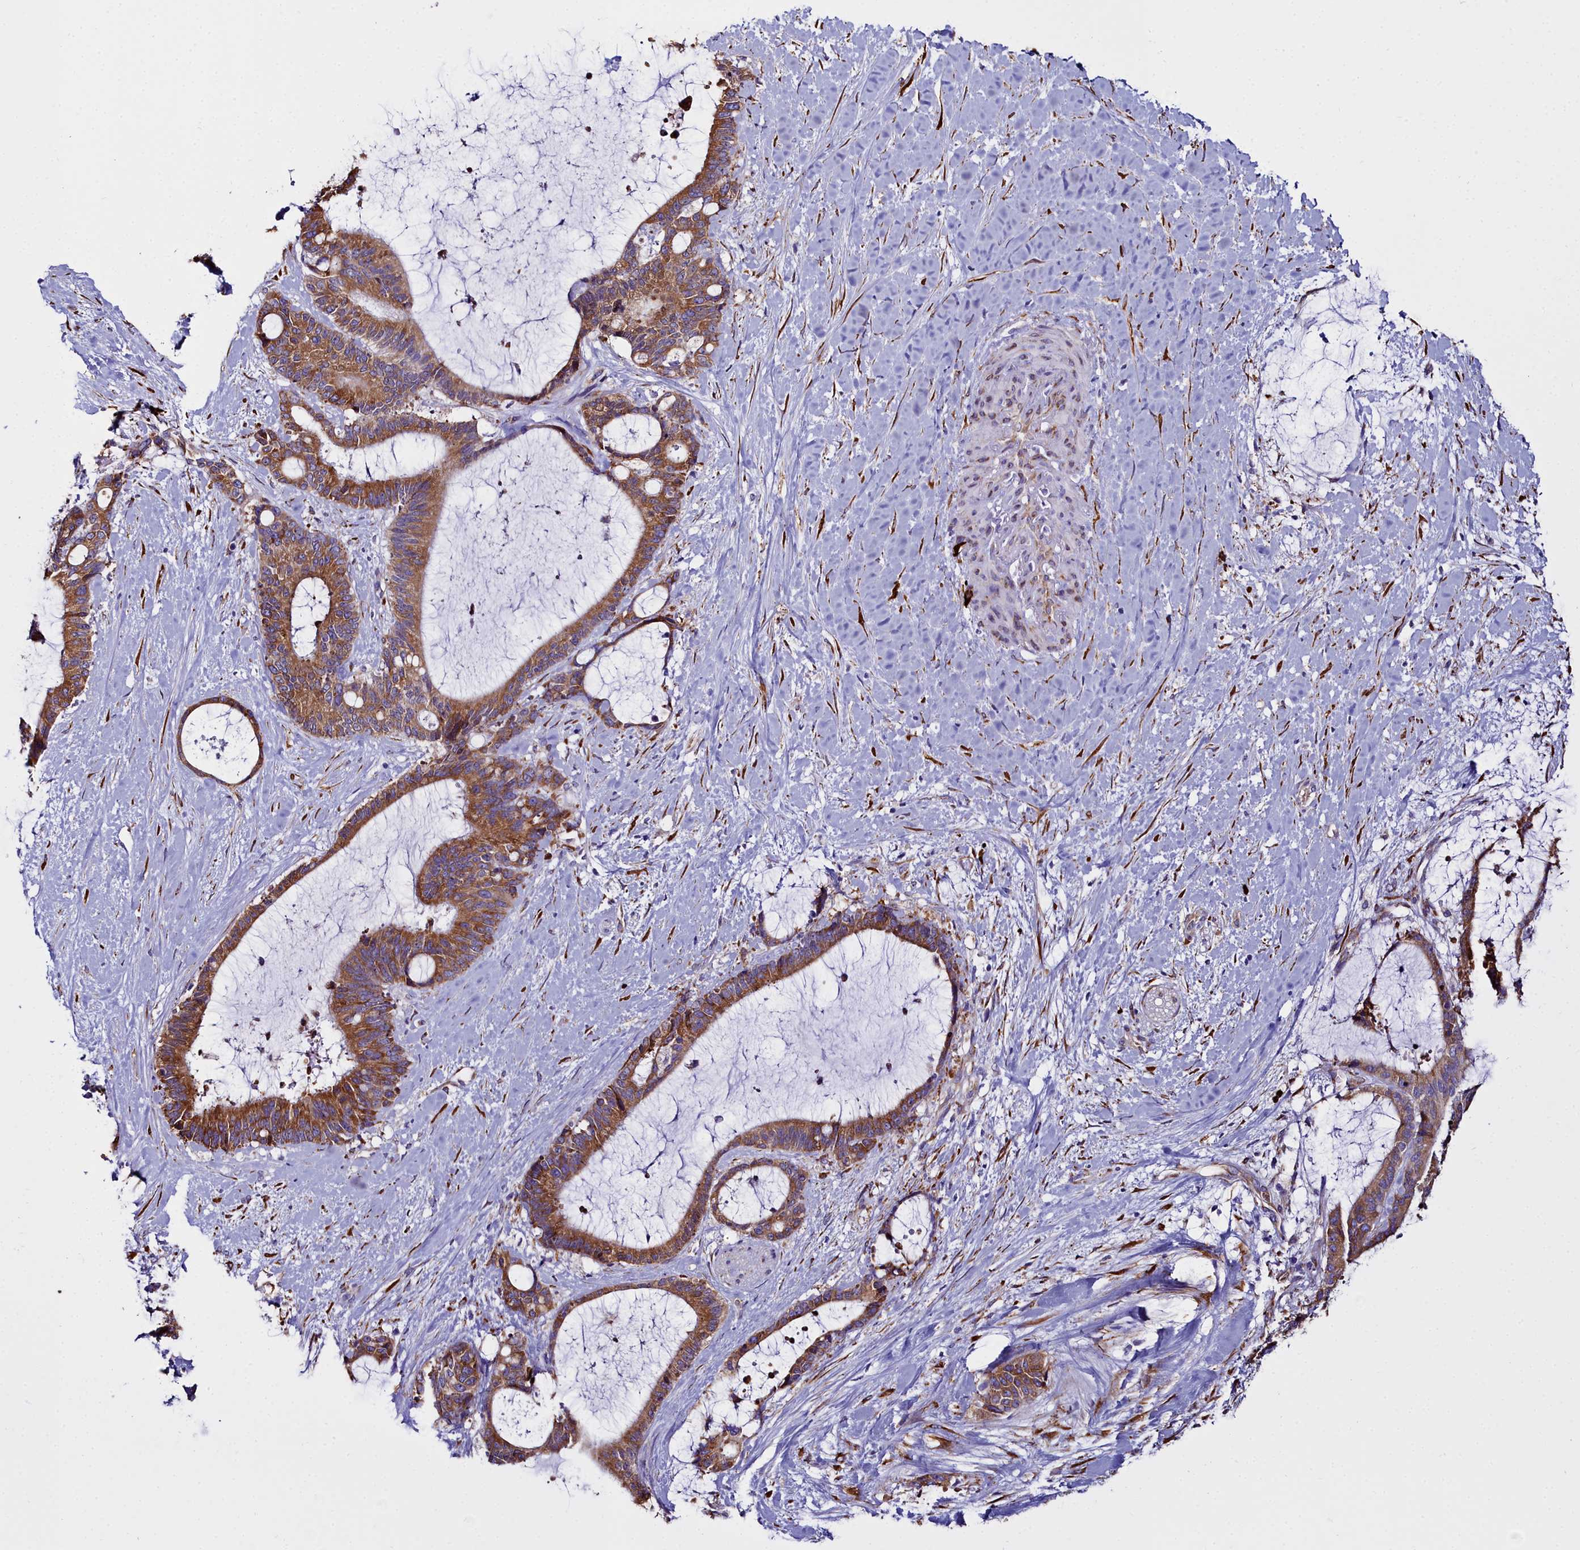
{"staining": {"intensity": "strong", "quantity": ">75%", "location": "cytoplasmic/membranous"}, "tissue": "liver cancer", "cell_type": "Tumor cells", "image_type": "cancer", "snomed": [{"axis": "morphology", "description": "Normal tissue, NOS"}, {"axis": "morphology", "description": "Cholangiocarcinoma"}, {"axis": "topography", "description": "Liver"}, {"axis": "topography", "description": "Peripheral nerve tissue"}], "caption": "There is high levels of strong cytoplasmic/membranous positivity in tumor cells of liver cancer (cholangiocarcinoma), as demonstrated by immunohistochemical staining (brown color).", "gene": "TXNDC5", "patient": {"sex": "female", "age": 73}}